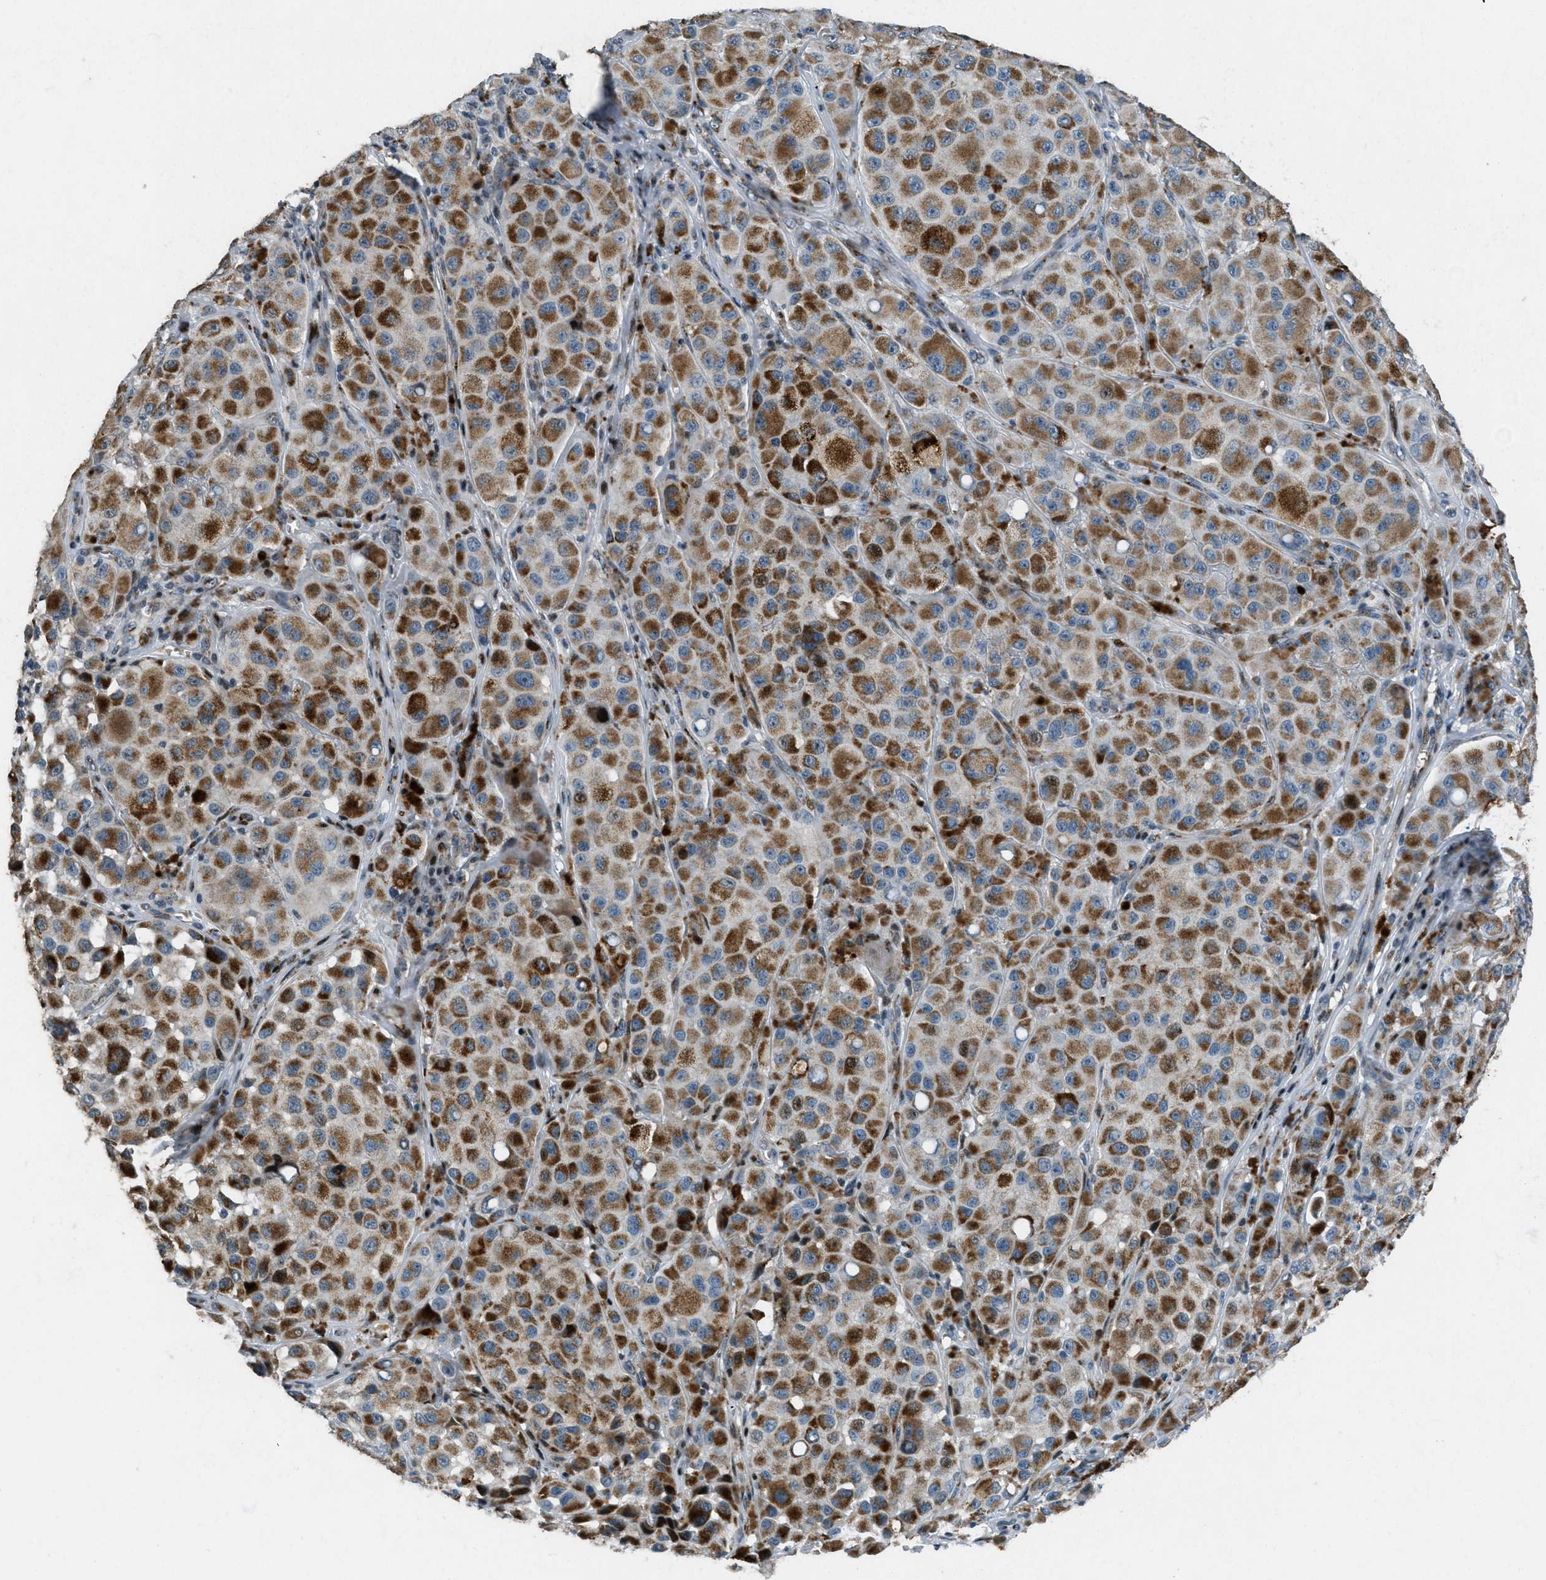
{"staining": {"intensity": "strong", "quantity": ">75%", "location": "cytoplasmic/membranous"}, "tissue": "melanoma", "cell_type": "Tumor cells", "image_type": "cancer", "snomed": [{"axis": "morphology", "description": "Malignant melanoma, NOS"}, {"axis": "topography", "description": "Skin"}], "caption": "Melanoma stained for a protein reveals strong cytoplasmic/membranous positivity in tumor cells.", "gene": "GPC6", "patient": {"sex": "male", "age": 84}}